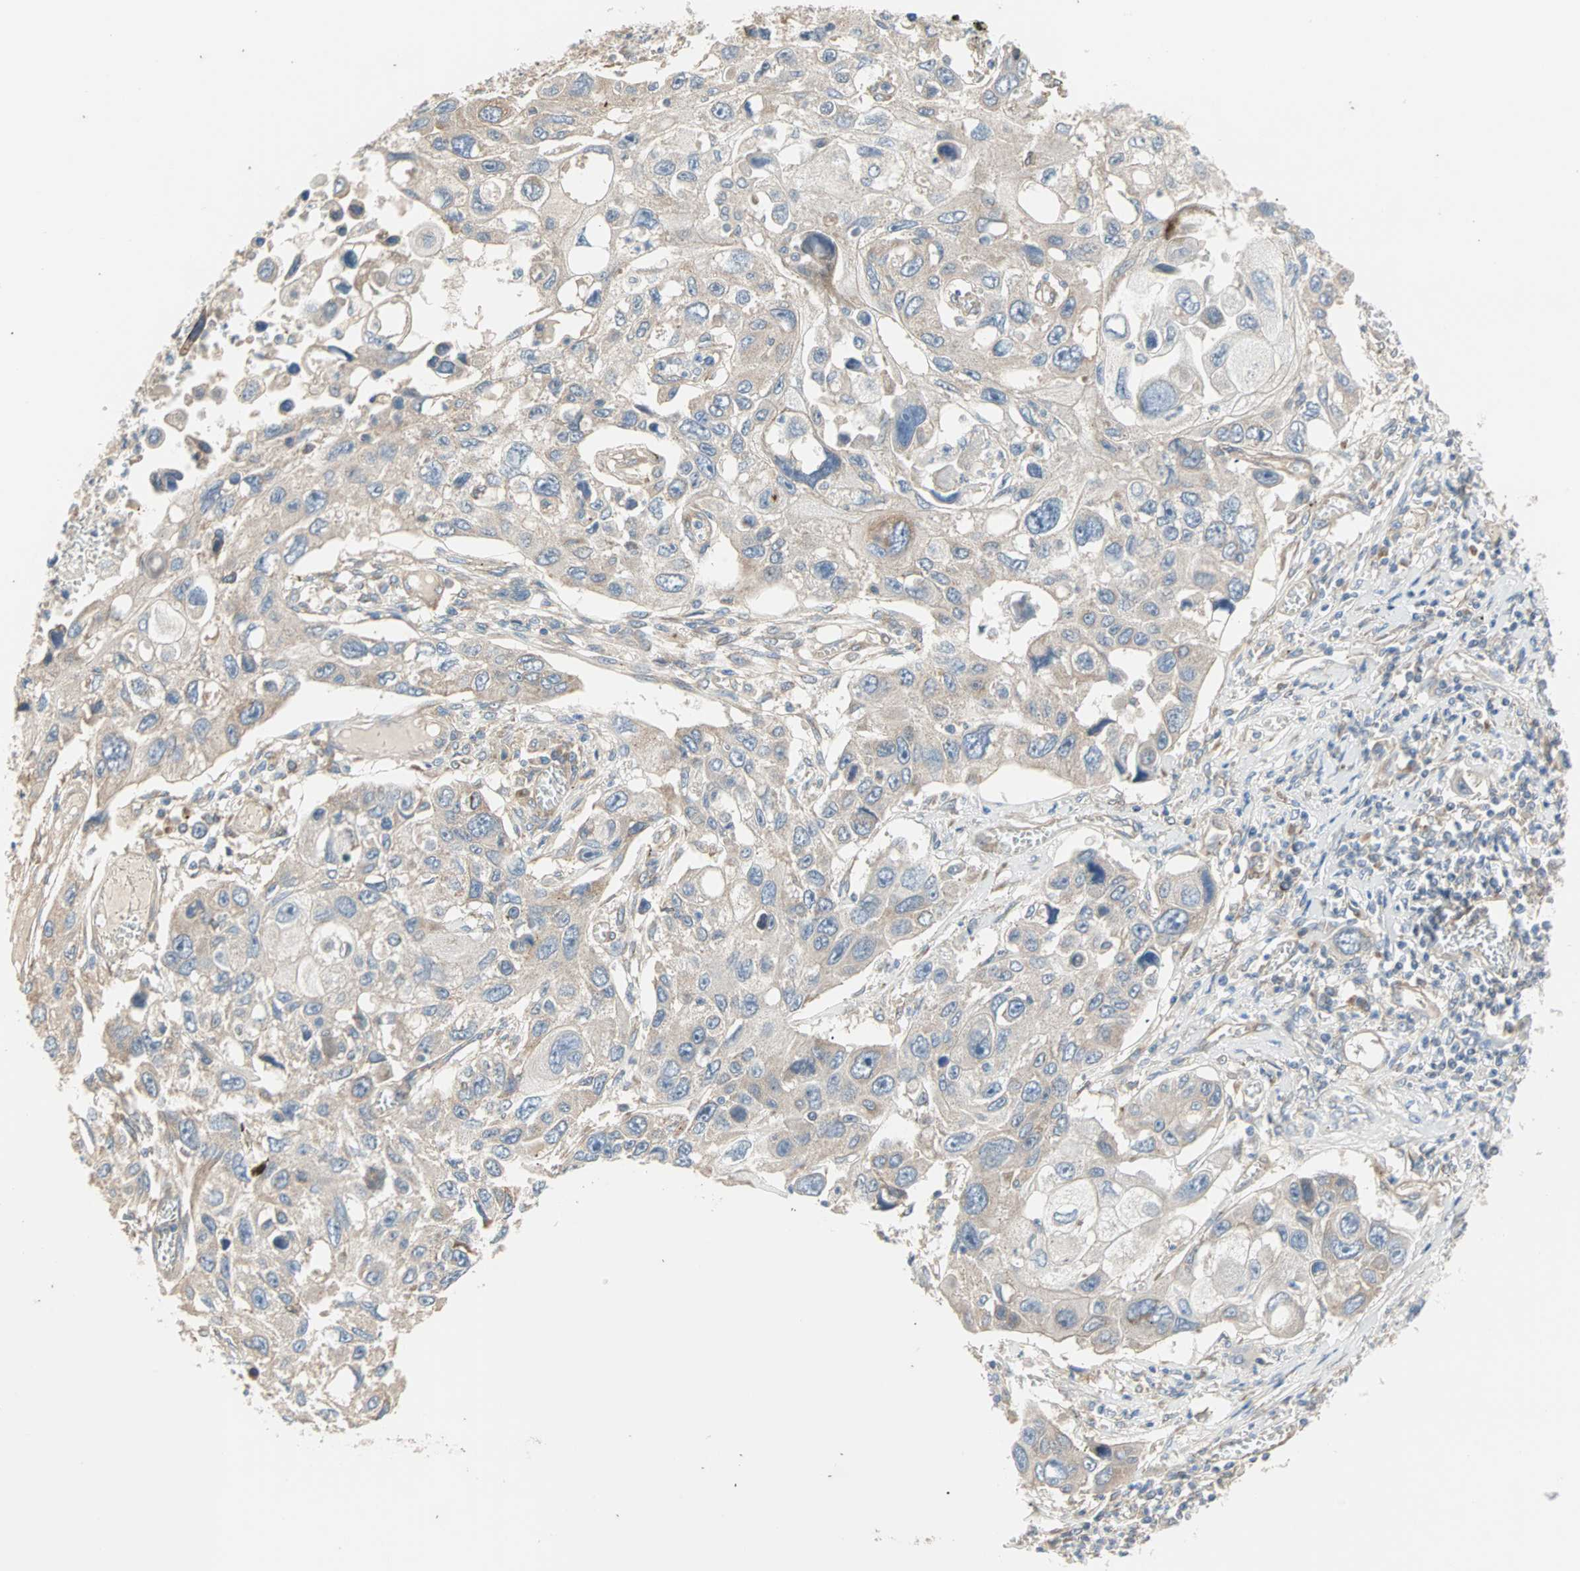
{"staining": {"intensity": "weak", "quantity": "25%-75%", "location": "cytoplasmic/membranous"}, "tissue": "lung cancer", "cell_type": "Tumor cells", "image_type": "cancer", "snomed": [{"axis": "morphology", "description": "Squamous cell carcinoma, NOS"}, {"axis": "topography", "description": "Lung"}], "caption": "Squamous cell carcinoma (lung) tissue exhibits weak cytoplasmic/membranous staining in approximately 25%-75% of tumor cells The staining is performed using DAB (3,3'-diaminobenzidine) brown chromogen to label protein expression. The nuclei are counter-stained blue using hematoxylin.", "gene": "PDE8A", "patient": {"sex": "male", "age": 71}}